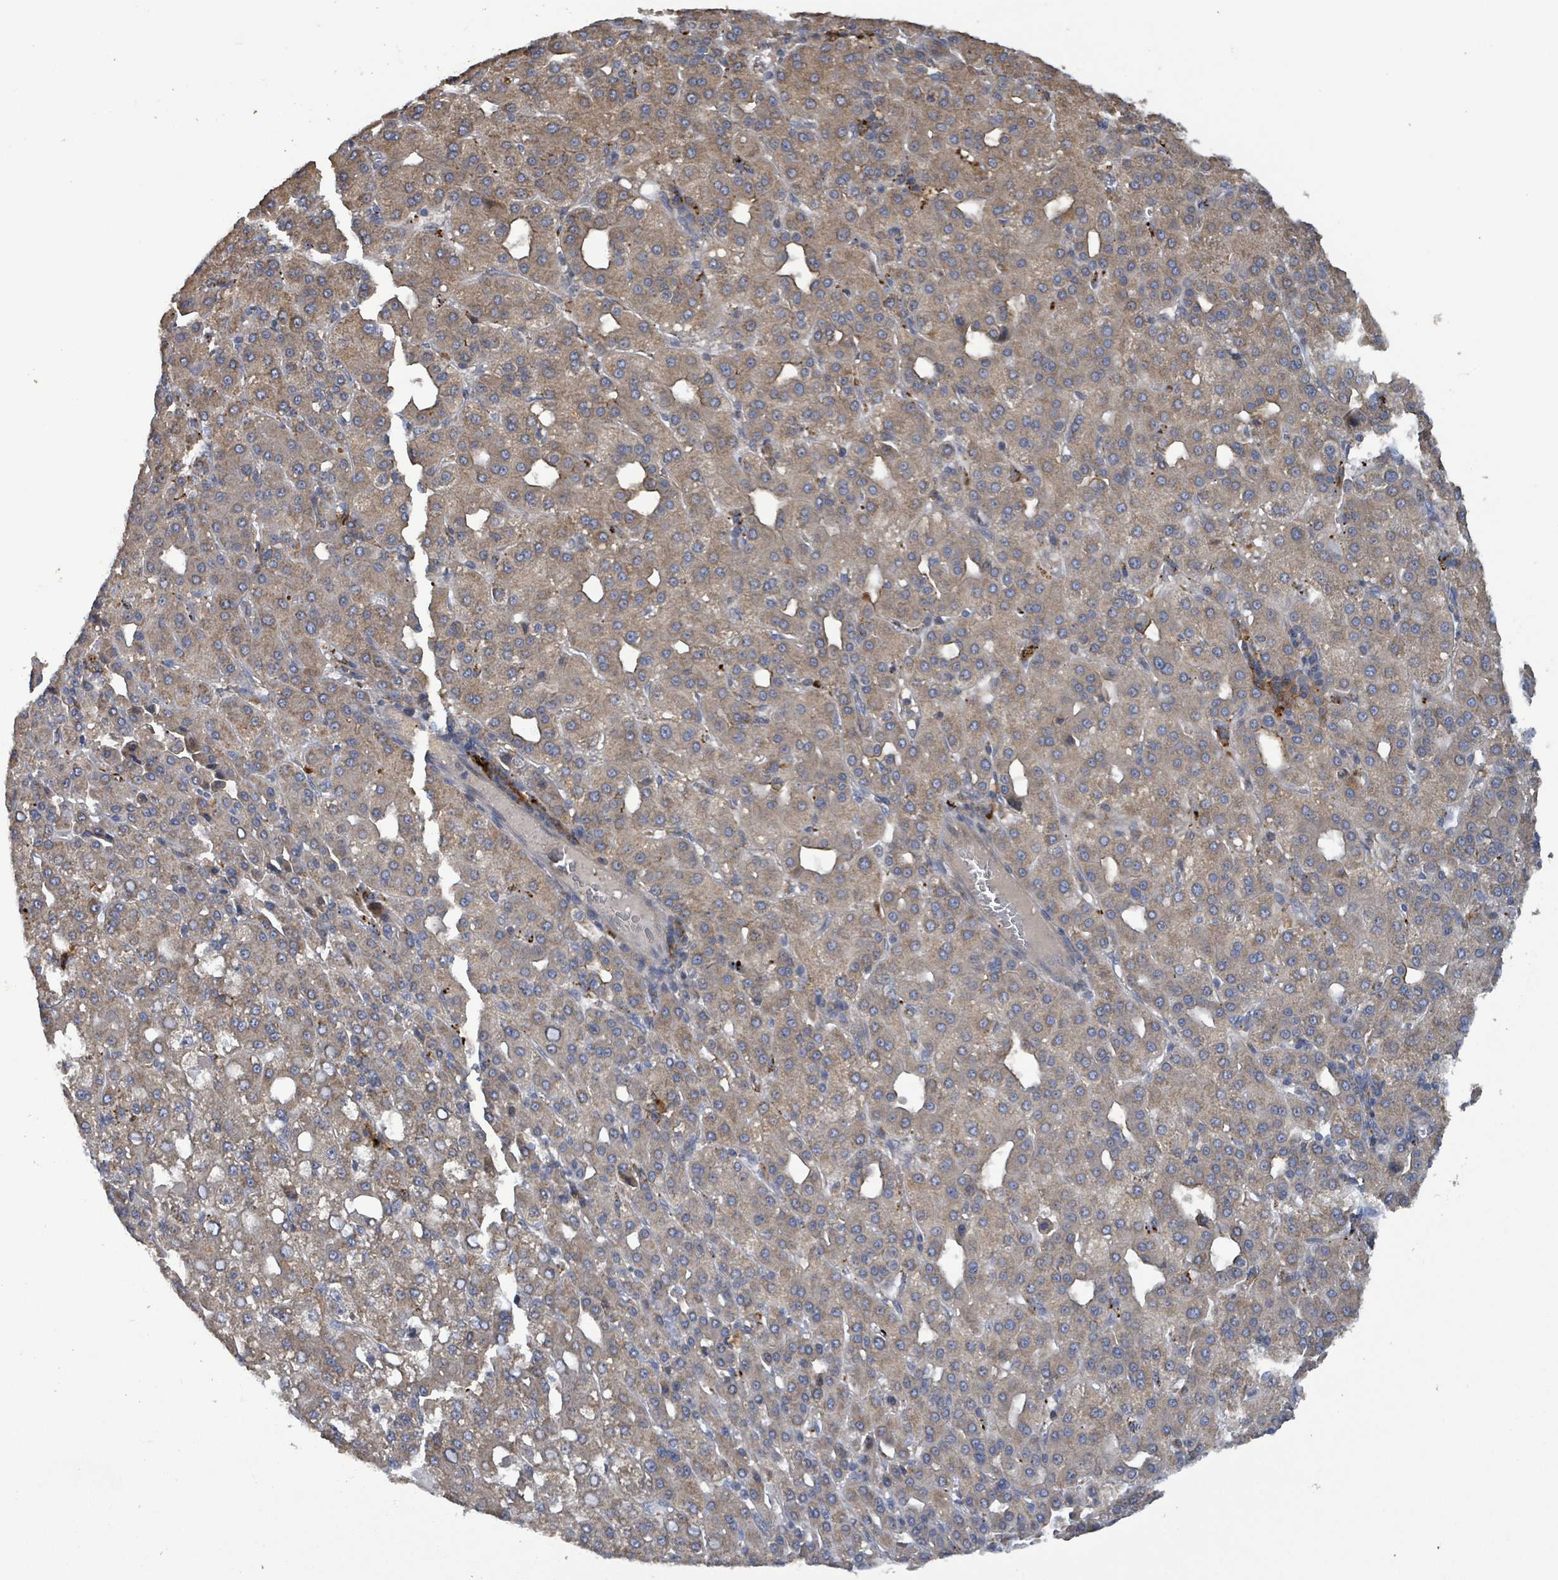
{"staining": {"intensity": "moderate", "quantity": ">75%", "location": "cytoplasmic/membranous"}, "tissue": "liver cancer", "cell_type": "Tumor cells", "image_type": "cancer", "snomed": [{"axis": "morphology", "description": "Carcinoma, Hepatocellular, NOS"}, {"axis": "topography", "description": "Liver"}], "caption": "A photomicrograph of human liver cancer stained for a protein shows moderate cytoplasmic/membranous brown staining in tumor cells. (DAB (3,3'-diaminobenzidine) IHC, brown staining for protein, blue staining for nuclei).", "gene": "PLAAT1", "patient": {"sex": "male", "age": 65}}